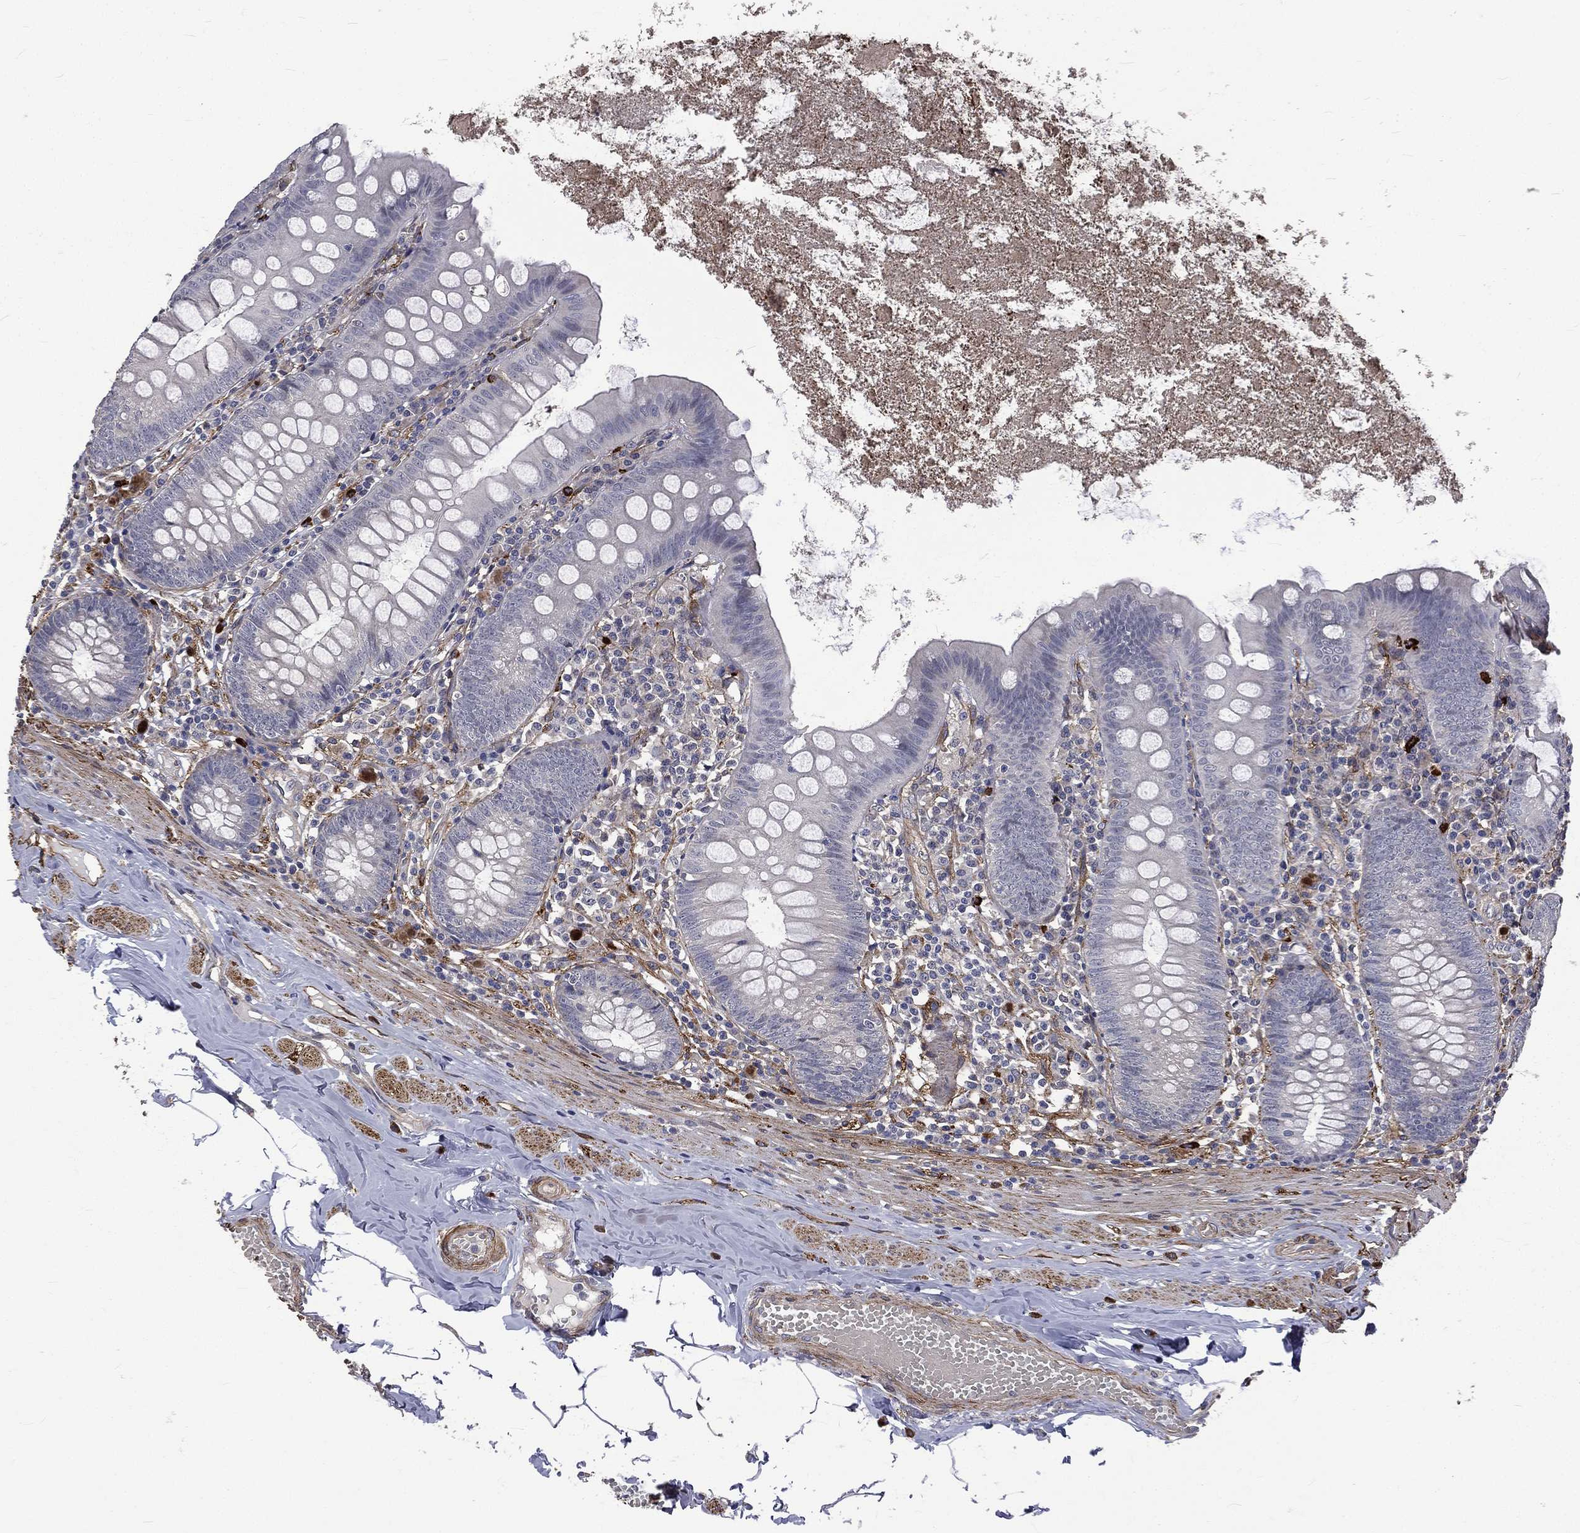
{"staining": {"intensity": "negative", "quantity": "none", "location": "none"}, "tissue": "appendix", "cell_type": "Glandular cells", "image_type": "normal", "snomed": [{"axis": "morphology", "description": "Normal tissue, NOS"}, {"axis": "topography", "description": "Appendix"}], "caption": "Human appendix stained for a protein using immunohistochemistry (IHC) demonstrates no positivity in glandular cells.", "gene": "PPFIBP1", "patient": {"sex": "female", "age": 82}}